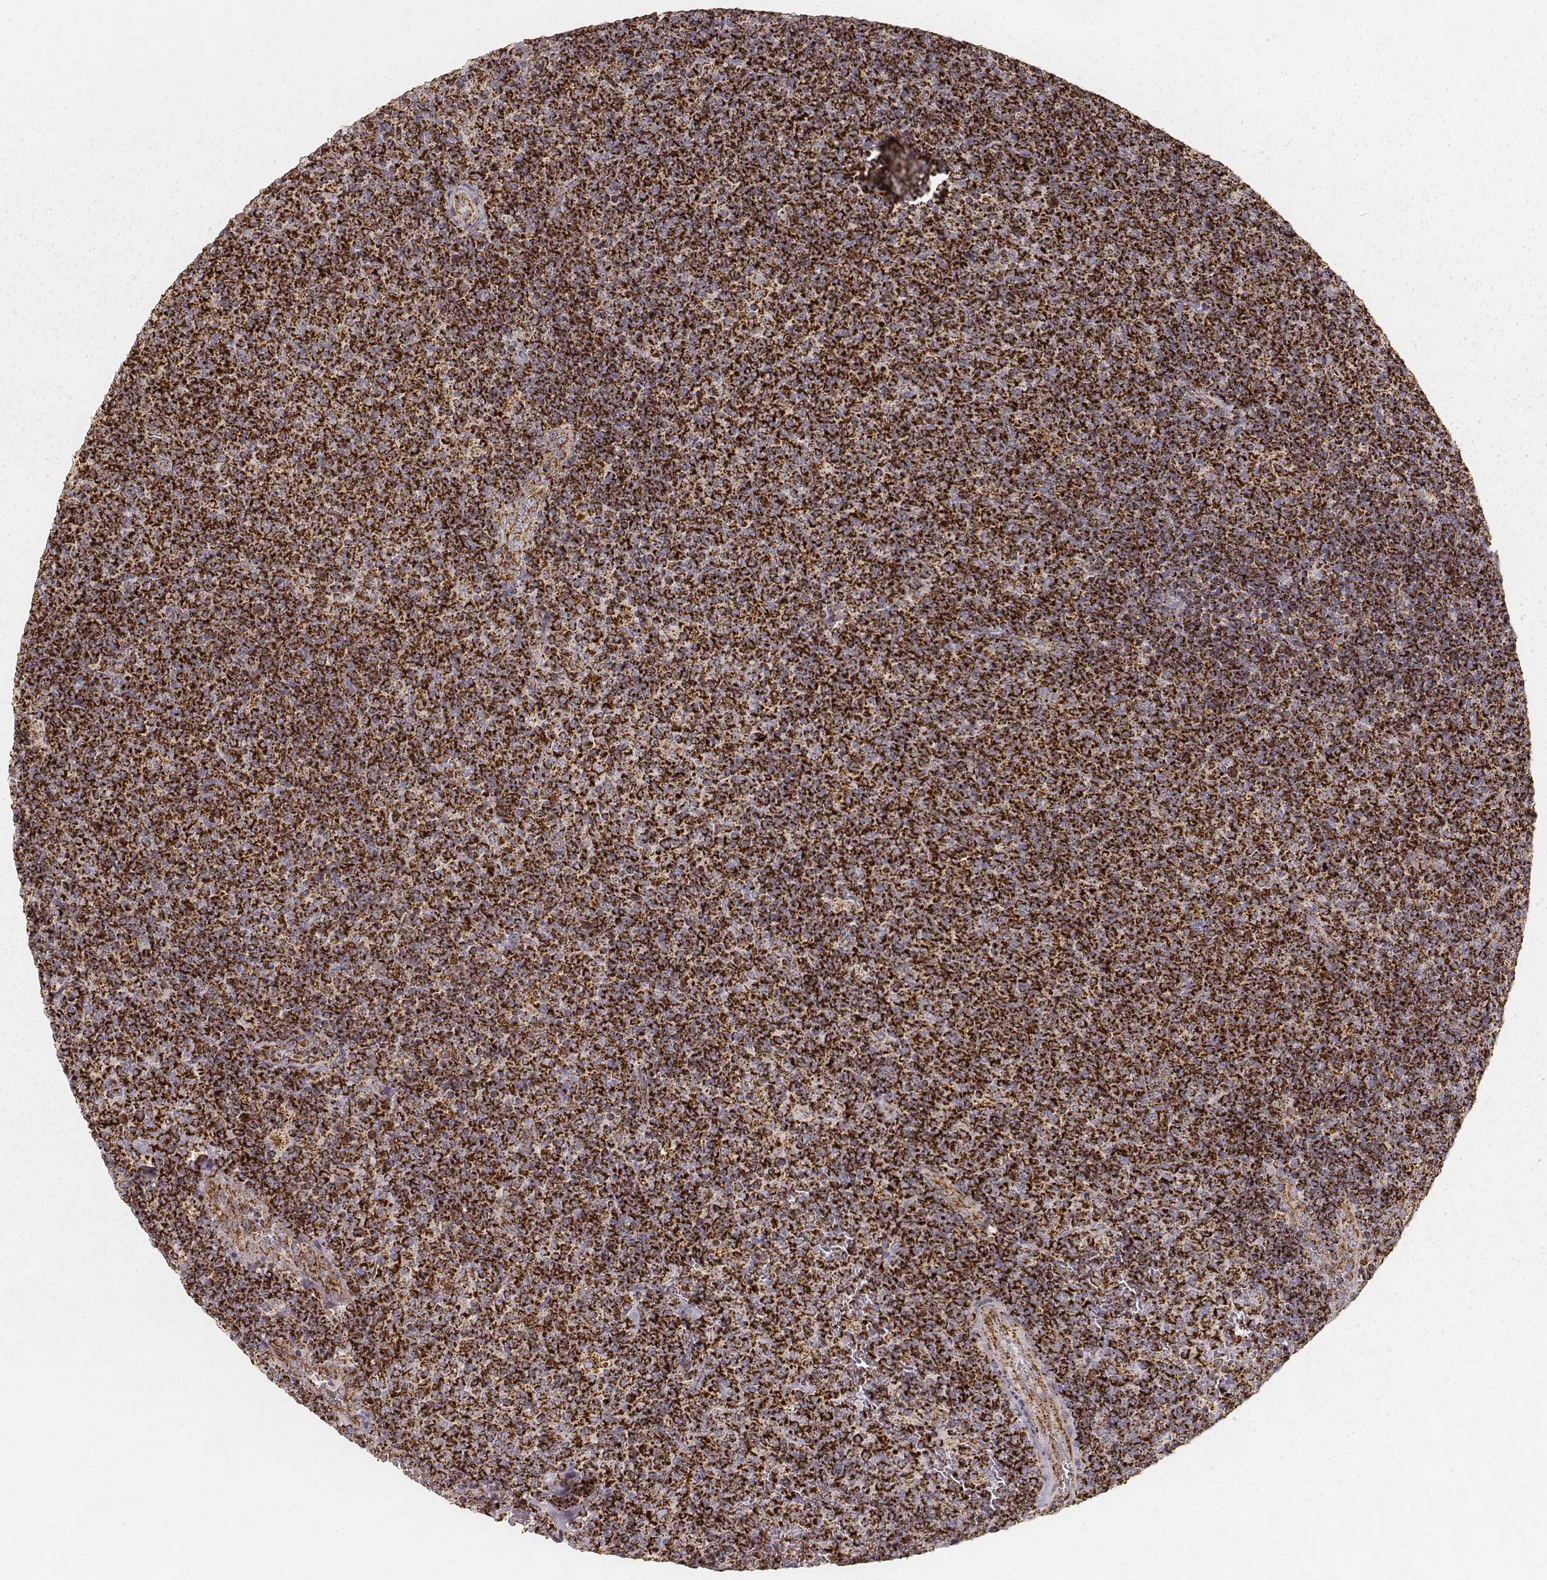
{"staining": {"intensity": "strong", "quantity": ">75%", "location": "cytoplasmic/membranous"}, "tissue": "lymphoma", "cell_type": "Tumor cells", "image_type": "cancer", "snomed": [{"axis": "morphology", "description": "Malignant lymphoma, non-Hodgkin's type, Low grade"}, {"axis": "topography", "description": "Lymph node"}], "caption": "Strong cytoplasmic/membranous staining is seen in approximately >75% of tumor cells in lymphoma.", "gene": "CS", "patient": {"sex": "male", "age": 52}}